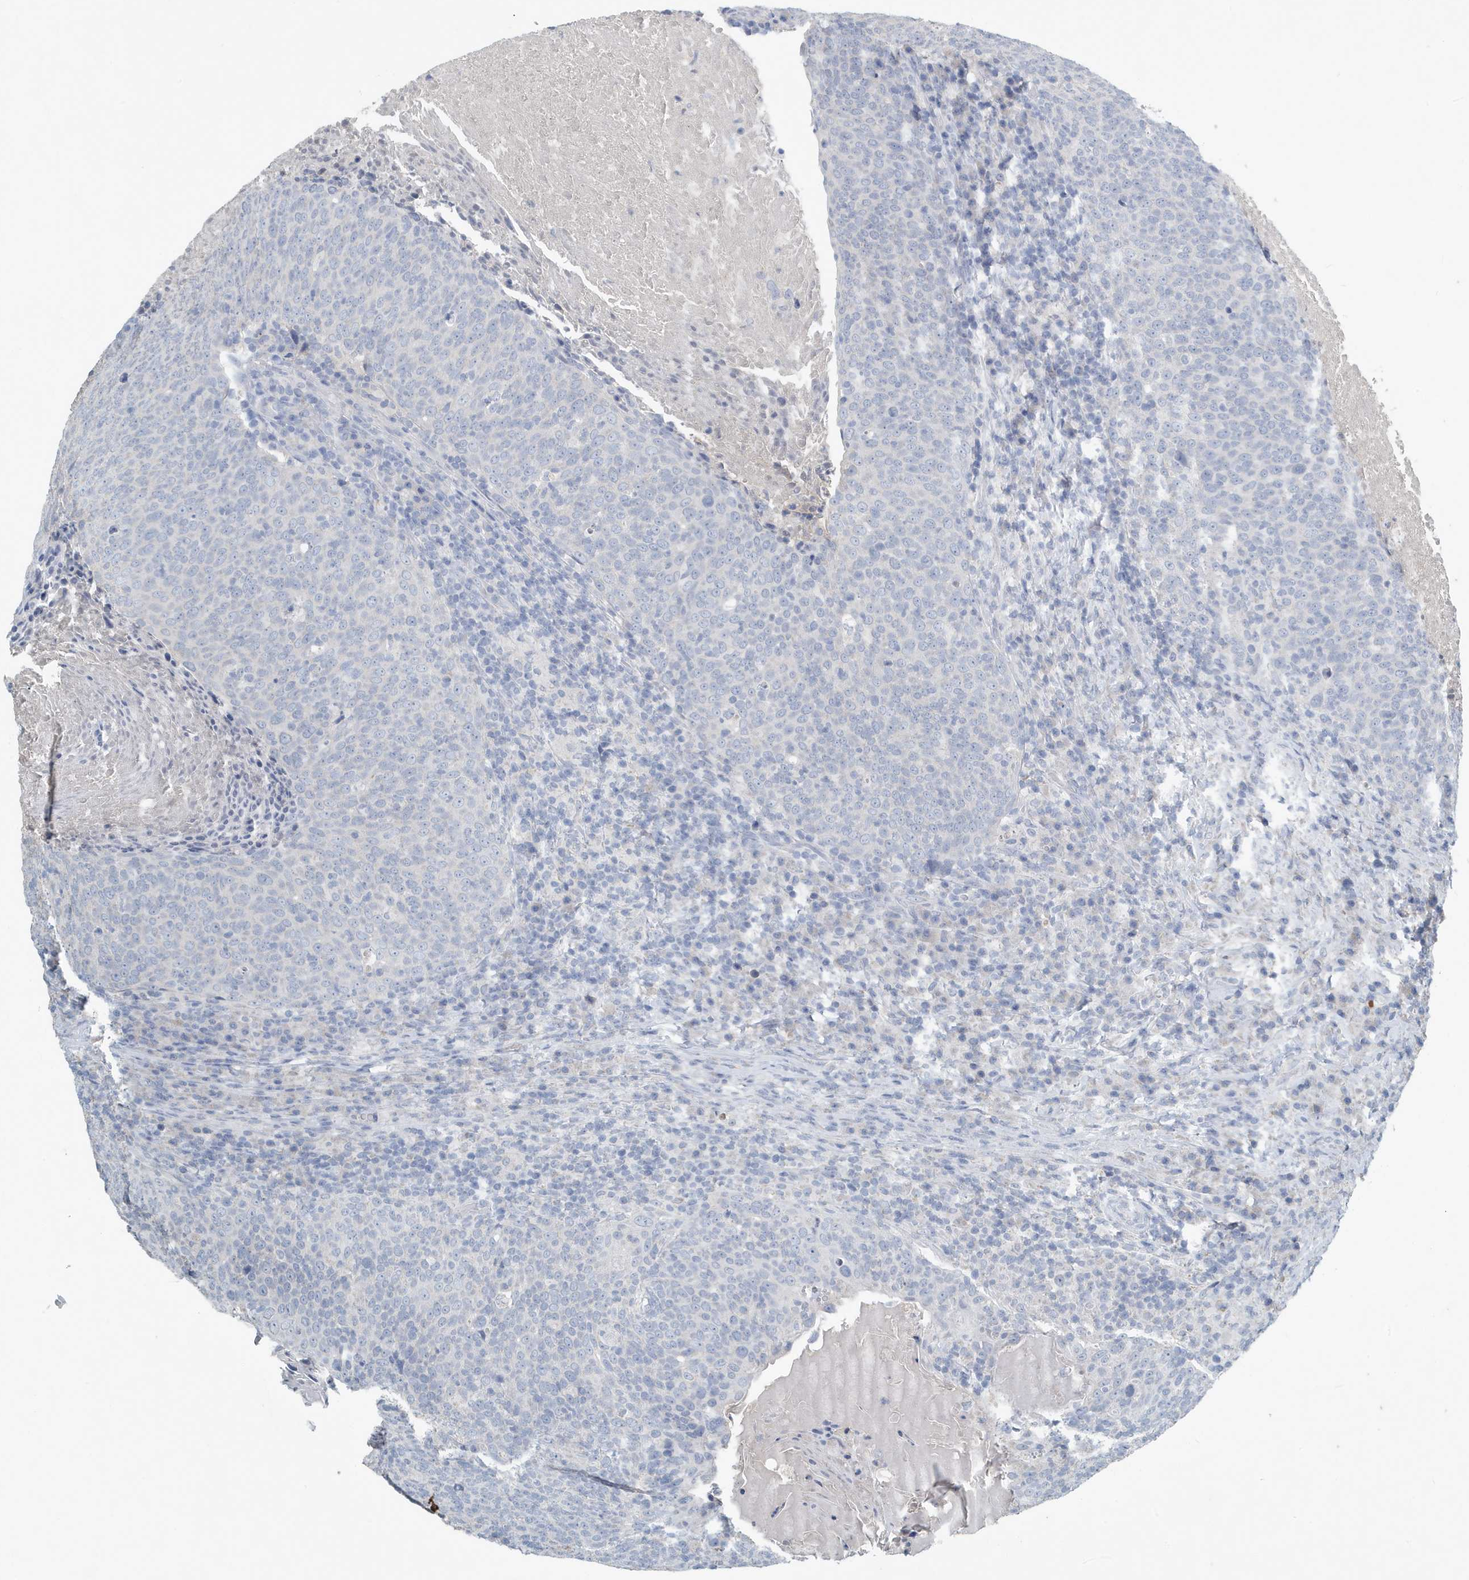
{"staining": {"intensity": "negative", "quantity": "none", "location": "none"}, "tissue": "head and neck cancer", "cell_type": "Tumor cells", "image_type": "cancer", "snomed": [{"axis": "morphology", "description": "Squamous cell carcinoma, NOS"}, {"axis": "morphology", "description": "Squamous cell carcinoma, metastatic, NOS"}, {"axis": "topography", "description": "Lymph node"}, {"axis": "topography", "description": "Head-Neck"}], "caption": "The photomicrograph displays no staining of tumor cells in head and neck cancer (metastatic squamous cell carcinoma).", "gene": "UGT2B4", "patient": {"sex": "male", "age": 62}}